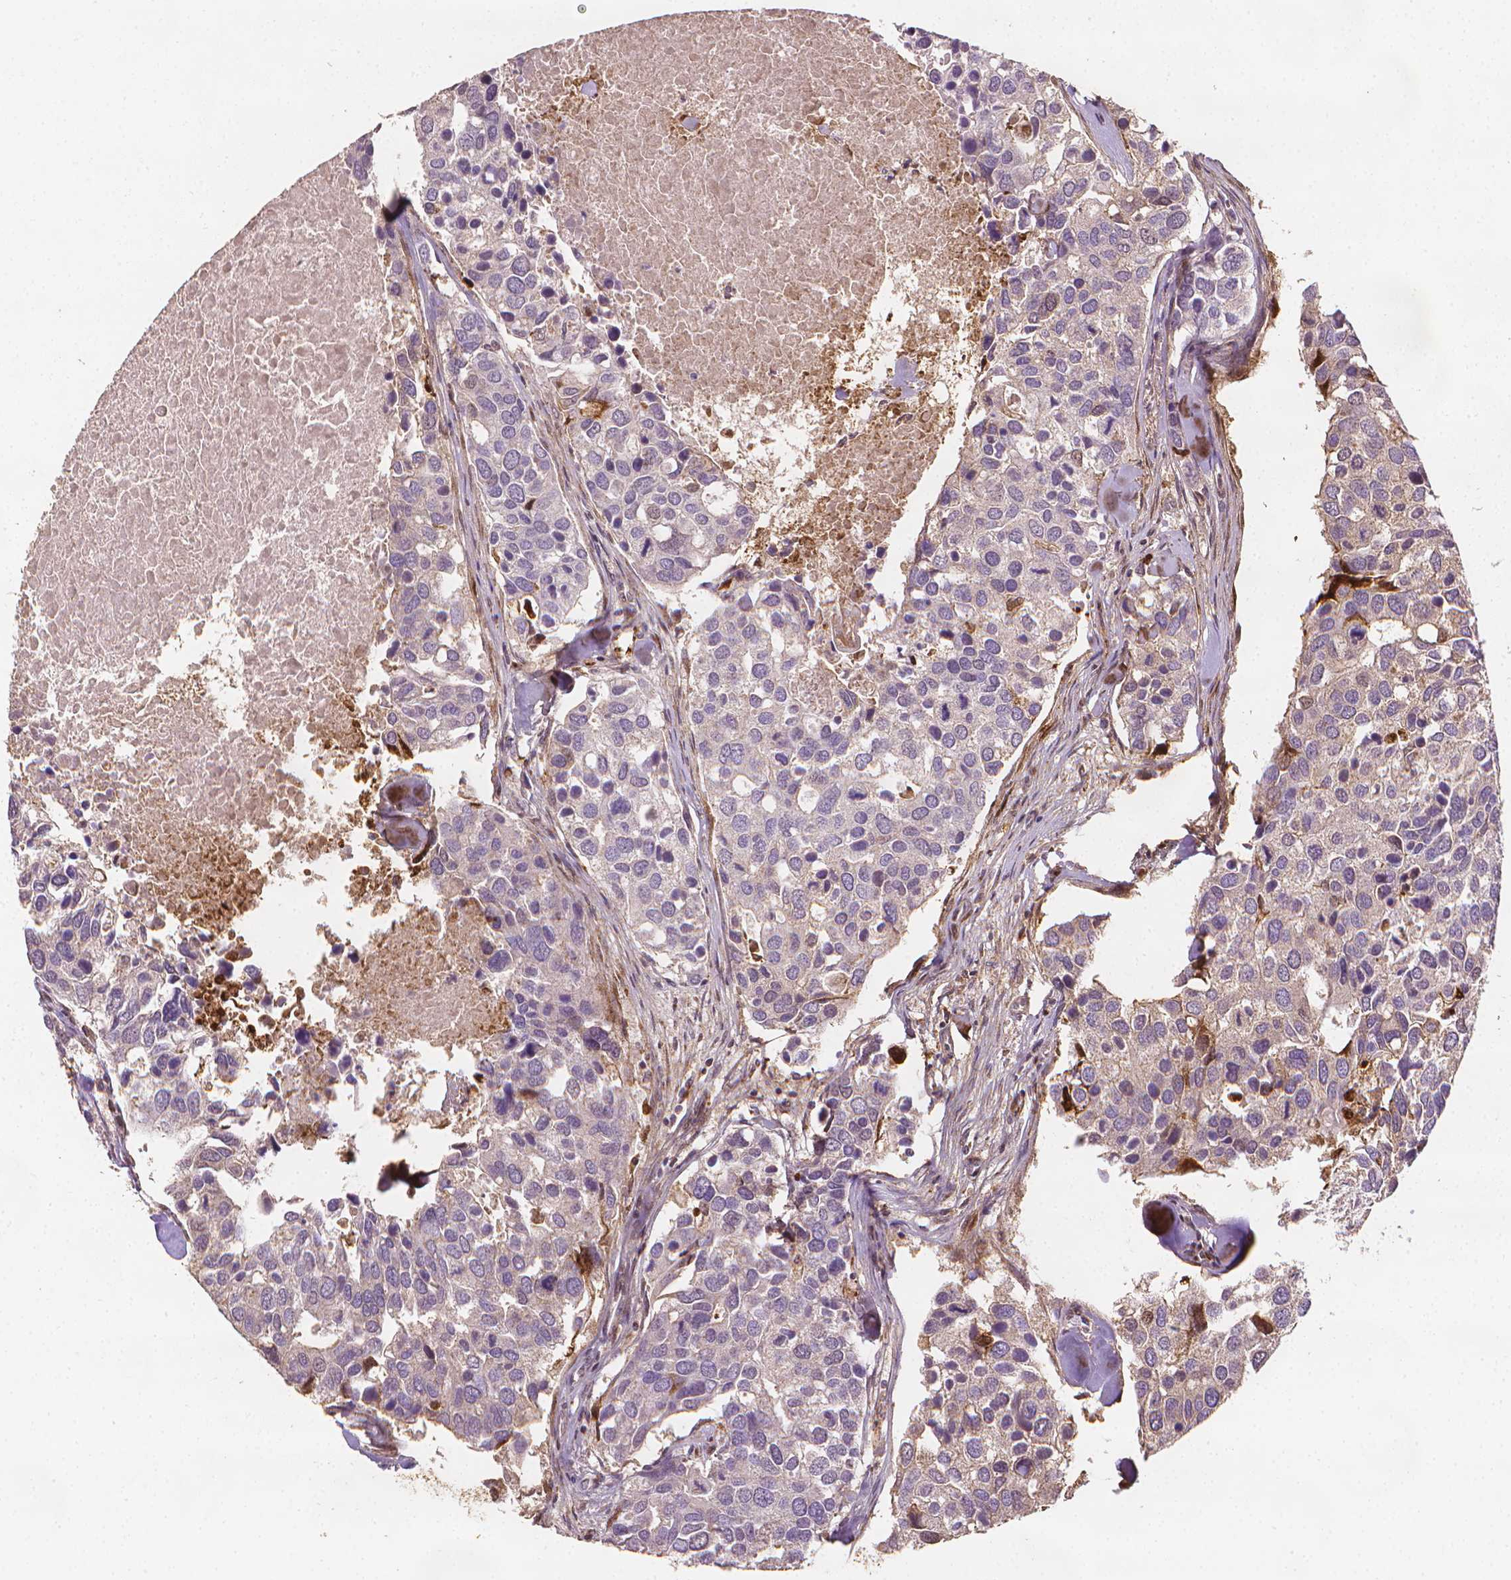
{"staining": {"intensity": "negative", "quantity": "none", "location": "none"}, "tissue": "breast cancer", "cell_type": "Tumor cells", "image_type": "cancer", "snomed": [{"axis": "morphology", "description": "Duct carcinoma"}, {"axis": "topography", "description": "Breast"}], "caption": "Immunohistochemistry (IHC) of human breast cancer (intraductal carcinoma) shows no expression in tumor cells. (Brightfield microscopy of DAB IHC at high magnification).", "gene": "DCN", "patient": {"sex": "female", "age": 83}}